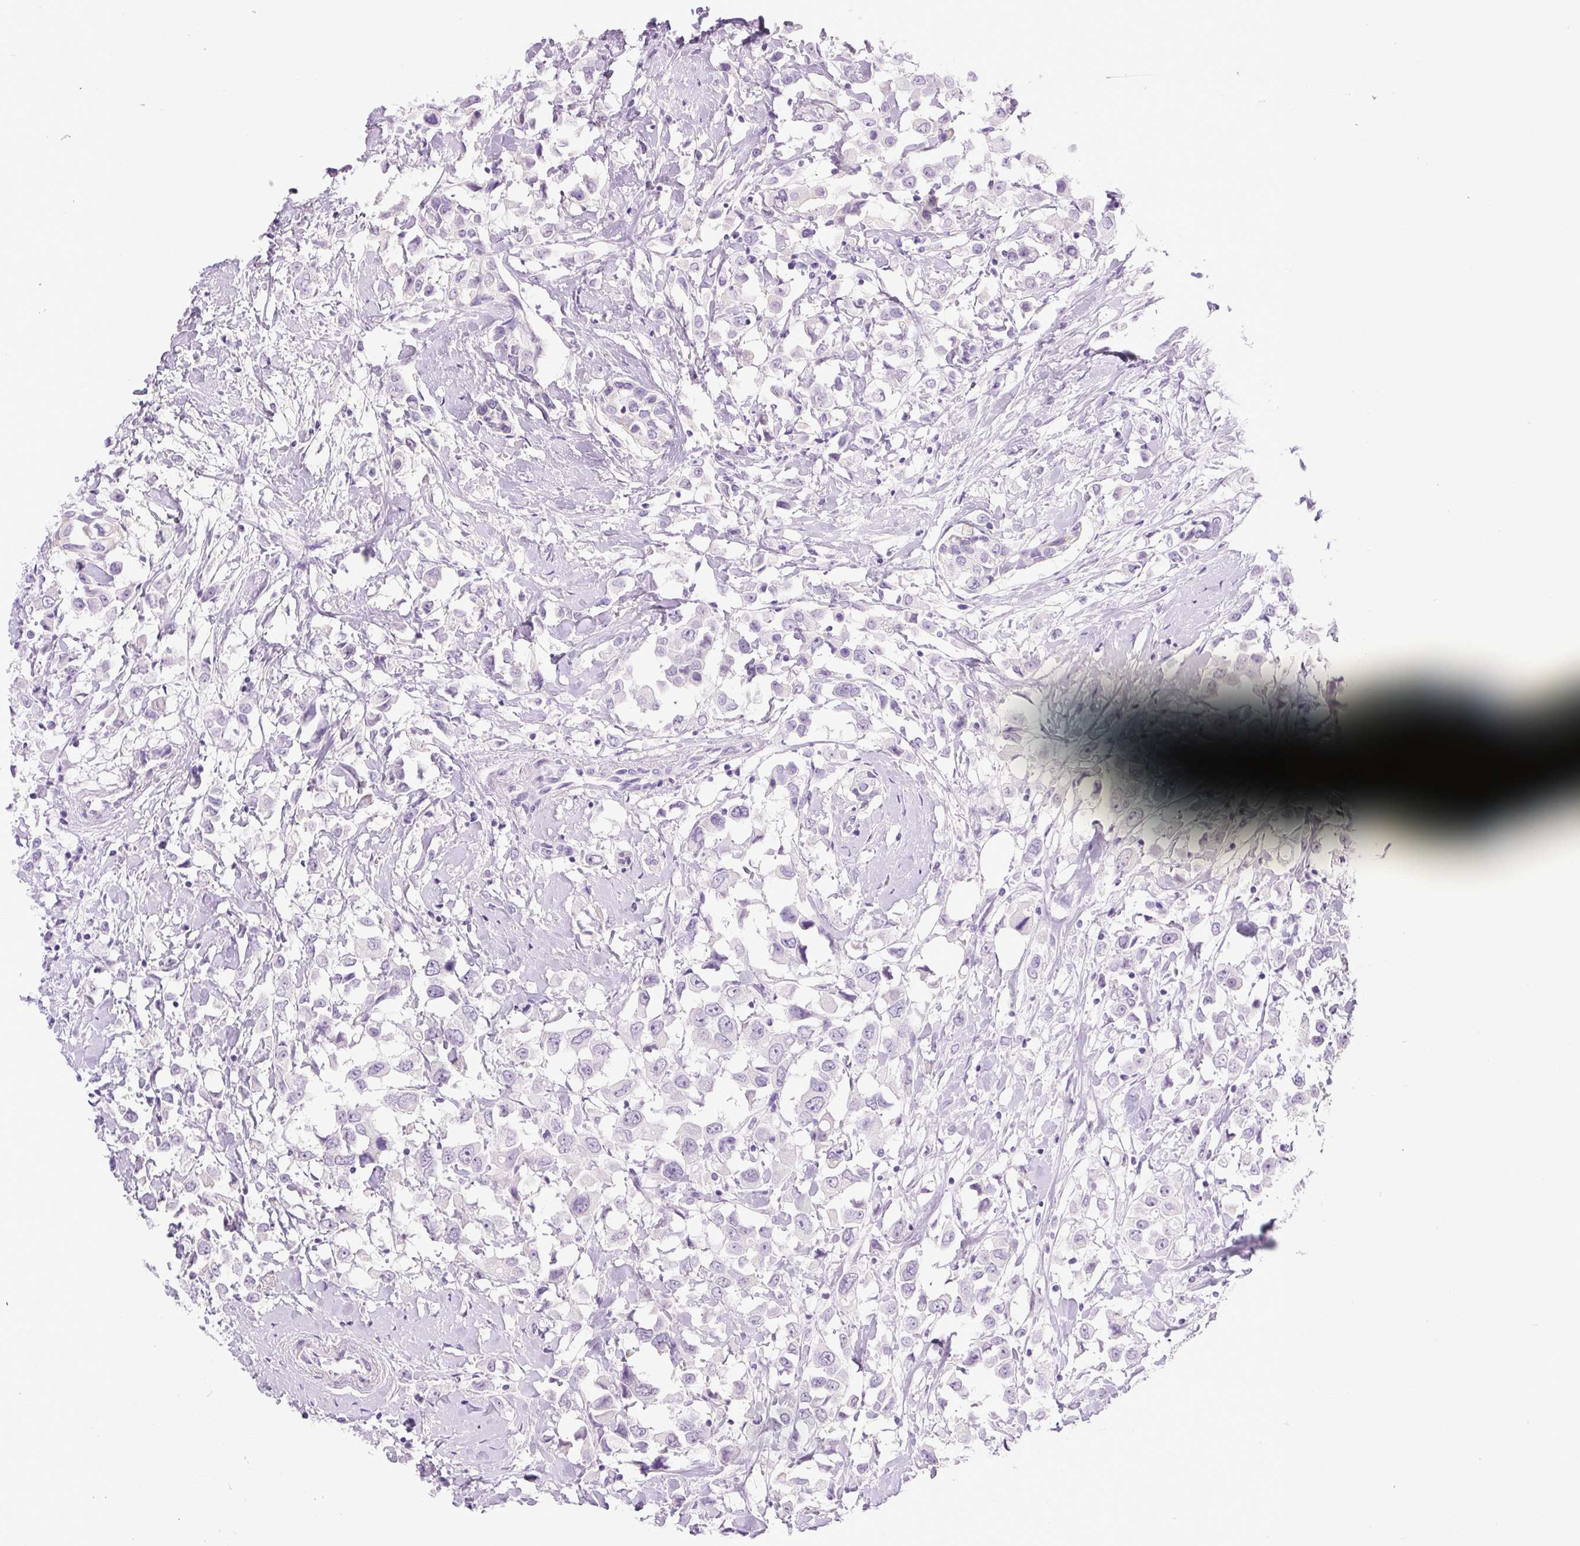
{"staining": {"intensity": "negative", "quantity": "none", "location": "none"}, "tissue": "breast cancer", "cell_type": "Tumor cells", "image_type": "cancer", "snomed": [{"axis": "morphology", "description": "Duct carcinoma"}, {"axis": "topography", "description": "Breast"}], "caption": "A micrograph of human breast cancer (intraductal carcinoma) is negative for staining in tumor cells. (IHC, brightfield microscopy, high magnification).", "gene": "COL9A2", "patient": {"sex": "female", "age": 61}}